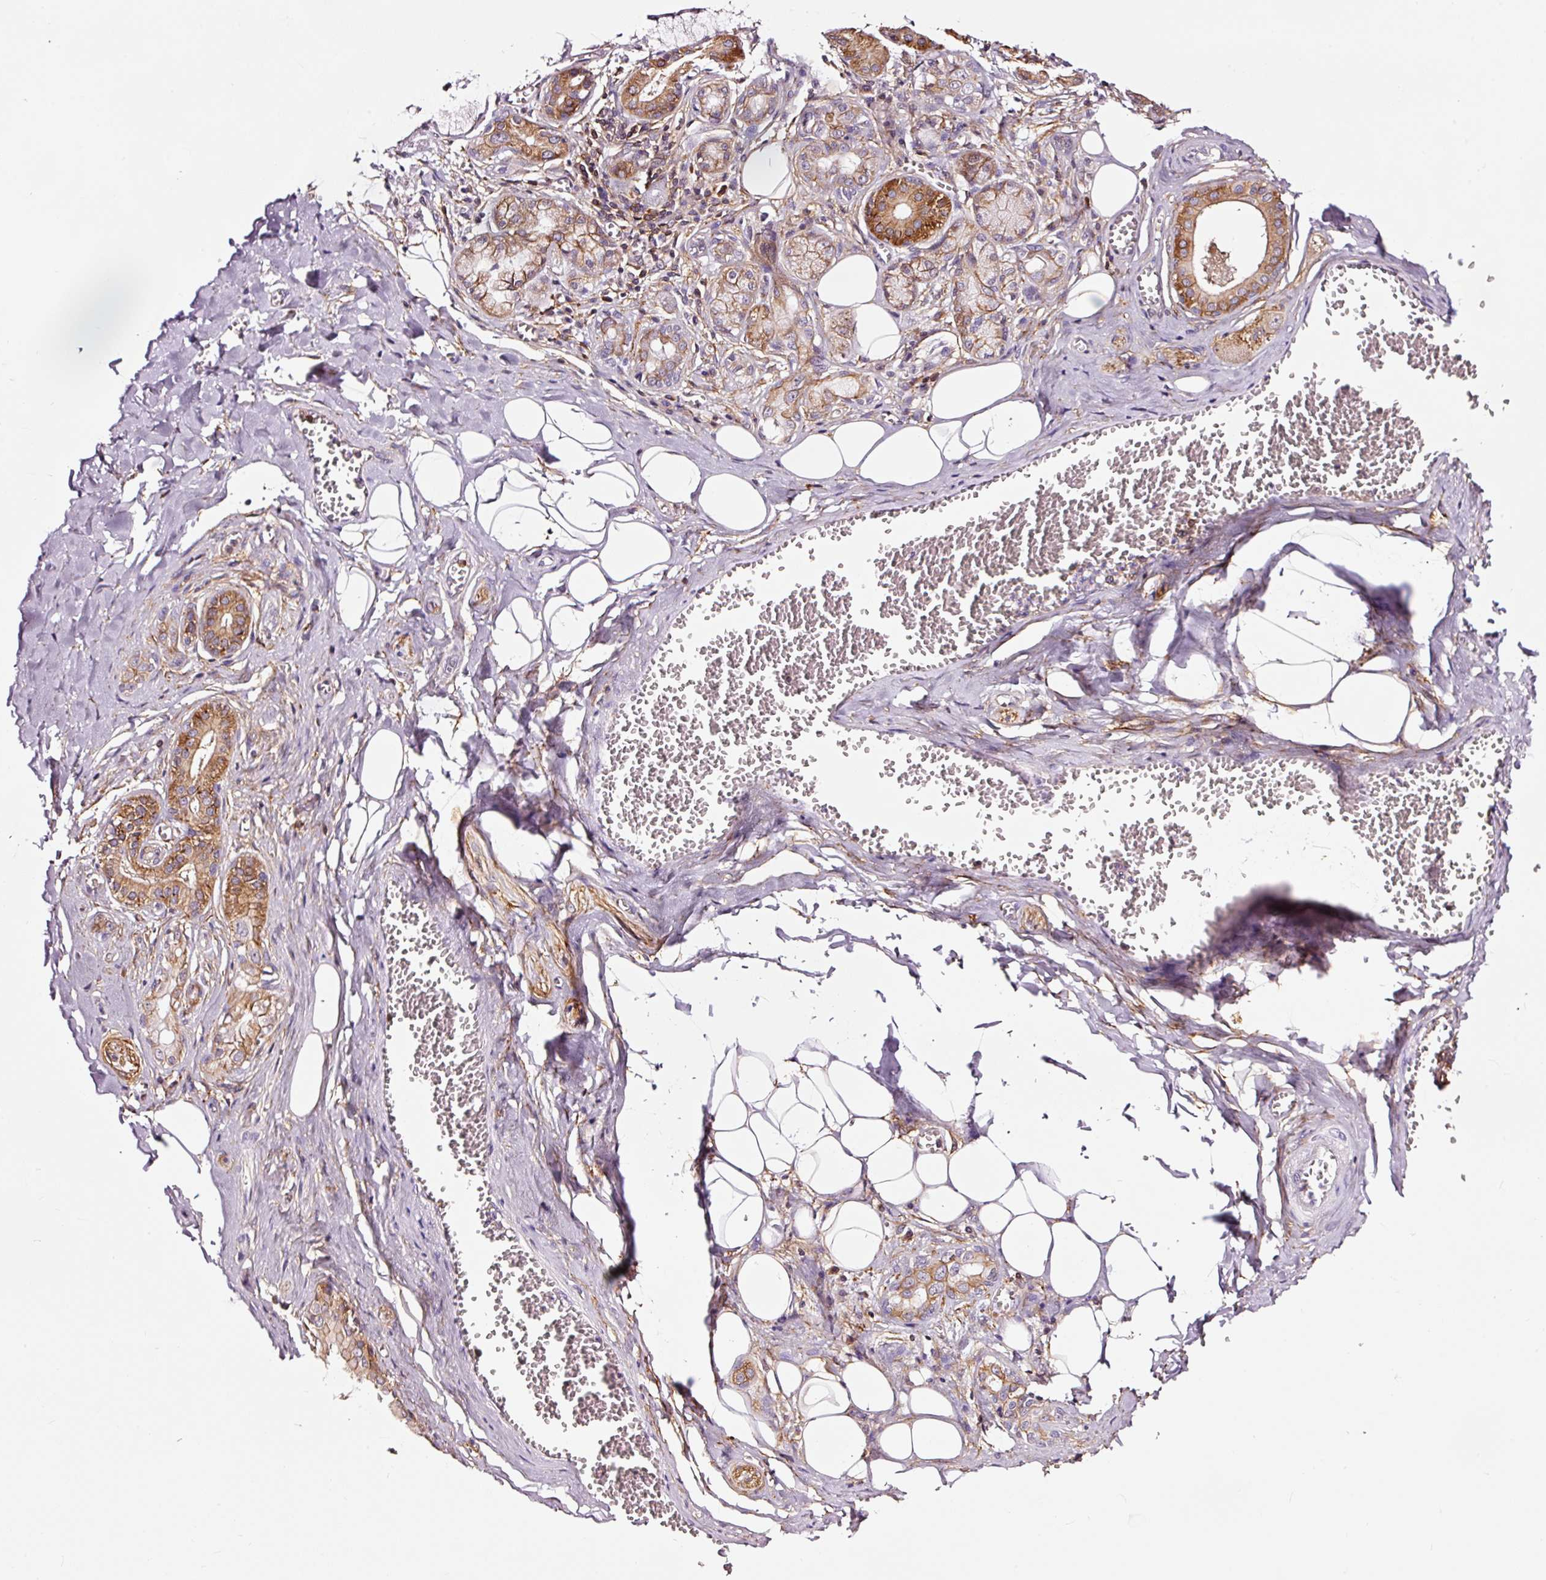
{"staining": {"intensity": "strong", "quantity": "25%-75%", "location": "cytoplasmic/membranous"}, "tissue": "salivary gland", "cell_type": "Glandular cells", "image_type": "normal", "snomed": [{"axis": "morphology", "description": "Normal tissue, NOS"}, {"axis": "topography", "description": "Salivary gland"}], "caption": "Immunohistochemical staining of unremarkable salivary gland reveals high levels of strong cytoplasmic/membranous expression in approximately 25%-75% of glandular cells. (DAB (3,3'-diaminobenzidine) = brown stain, brightfield microscopy at high magnification).", "gene": "ADD3", "patient": {"sex": "male", "age": 74}}